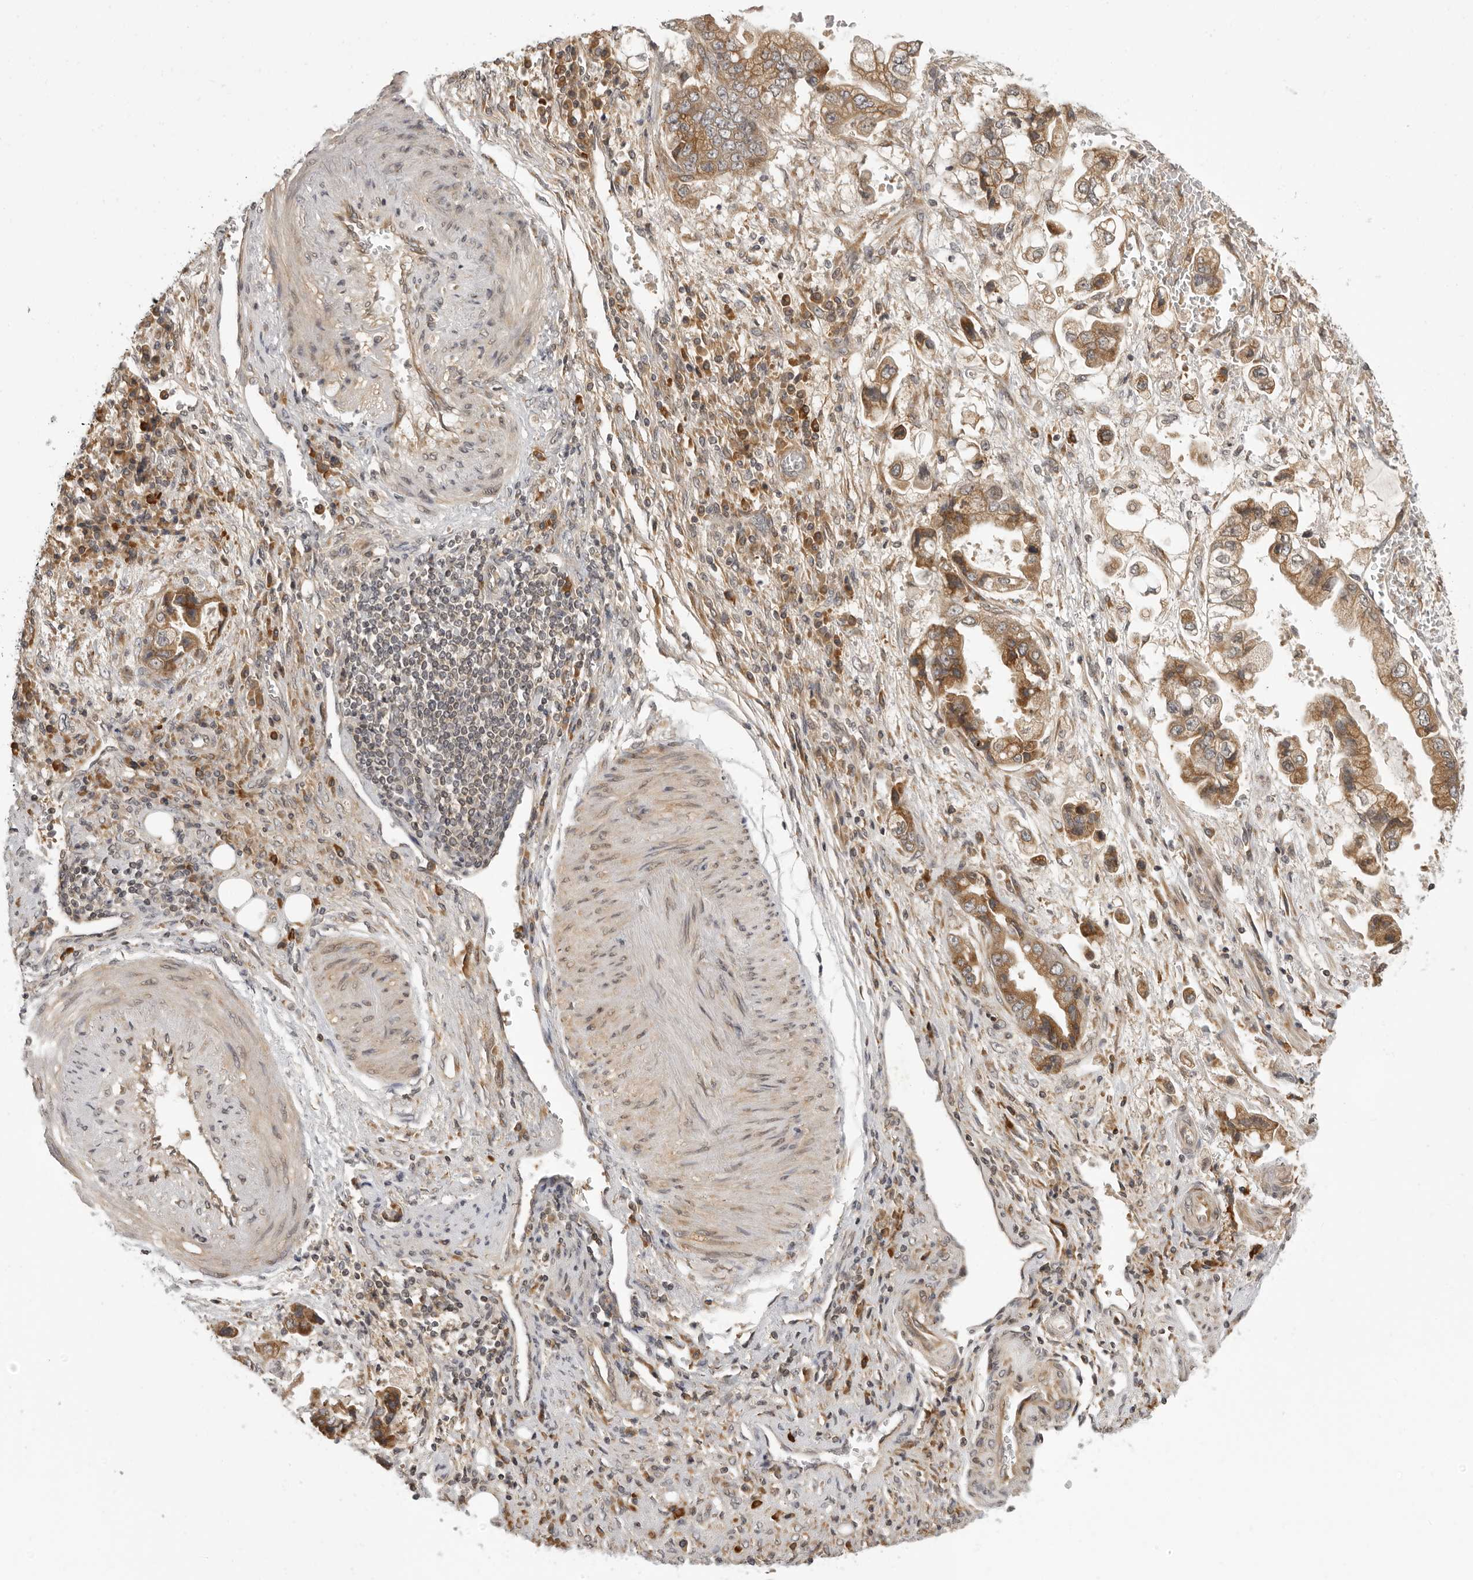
{"staining": {"intensity": "moderate", "quantity": ">75%", "location": "cytoplasmic/membranous"}, "tissue": "stomach cancer", "cell_type": "Tumor cells", "image_type": "cancer", "snomed": [{"axis": "morphology", "description": "Adenocarcinoma, NOS"}, {"axis": "topography", "description": "Stomach"}], "caption": "Immunohistochemical staining of stomach cancer displays medium levels of moderate cytoplasmic/membranous protein expression in approximately >75% of tumor cells.", "gene": "PRRC2A", "patient": {"sex": "male", "age": 62}}